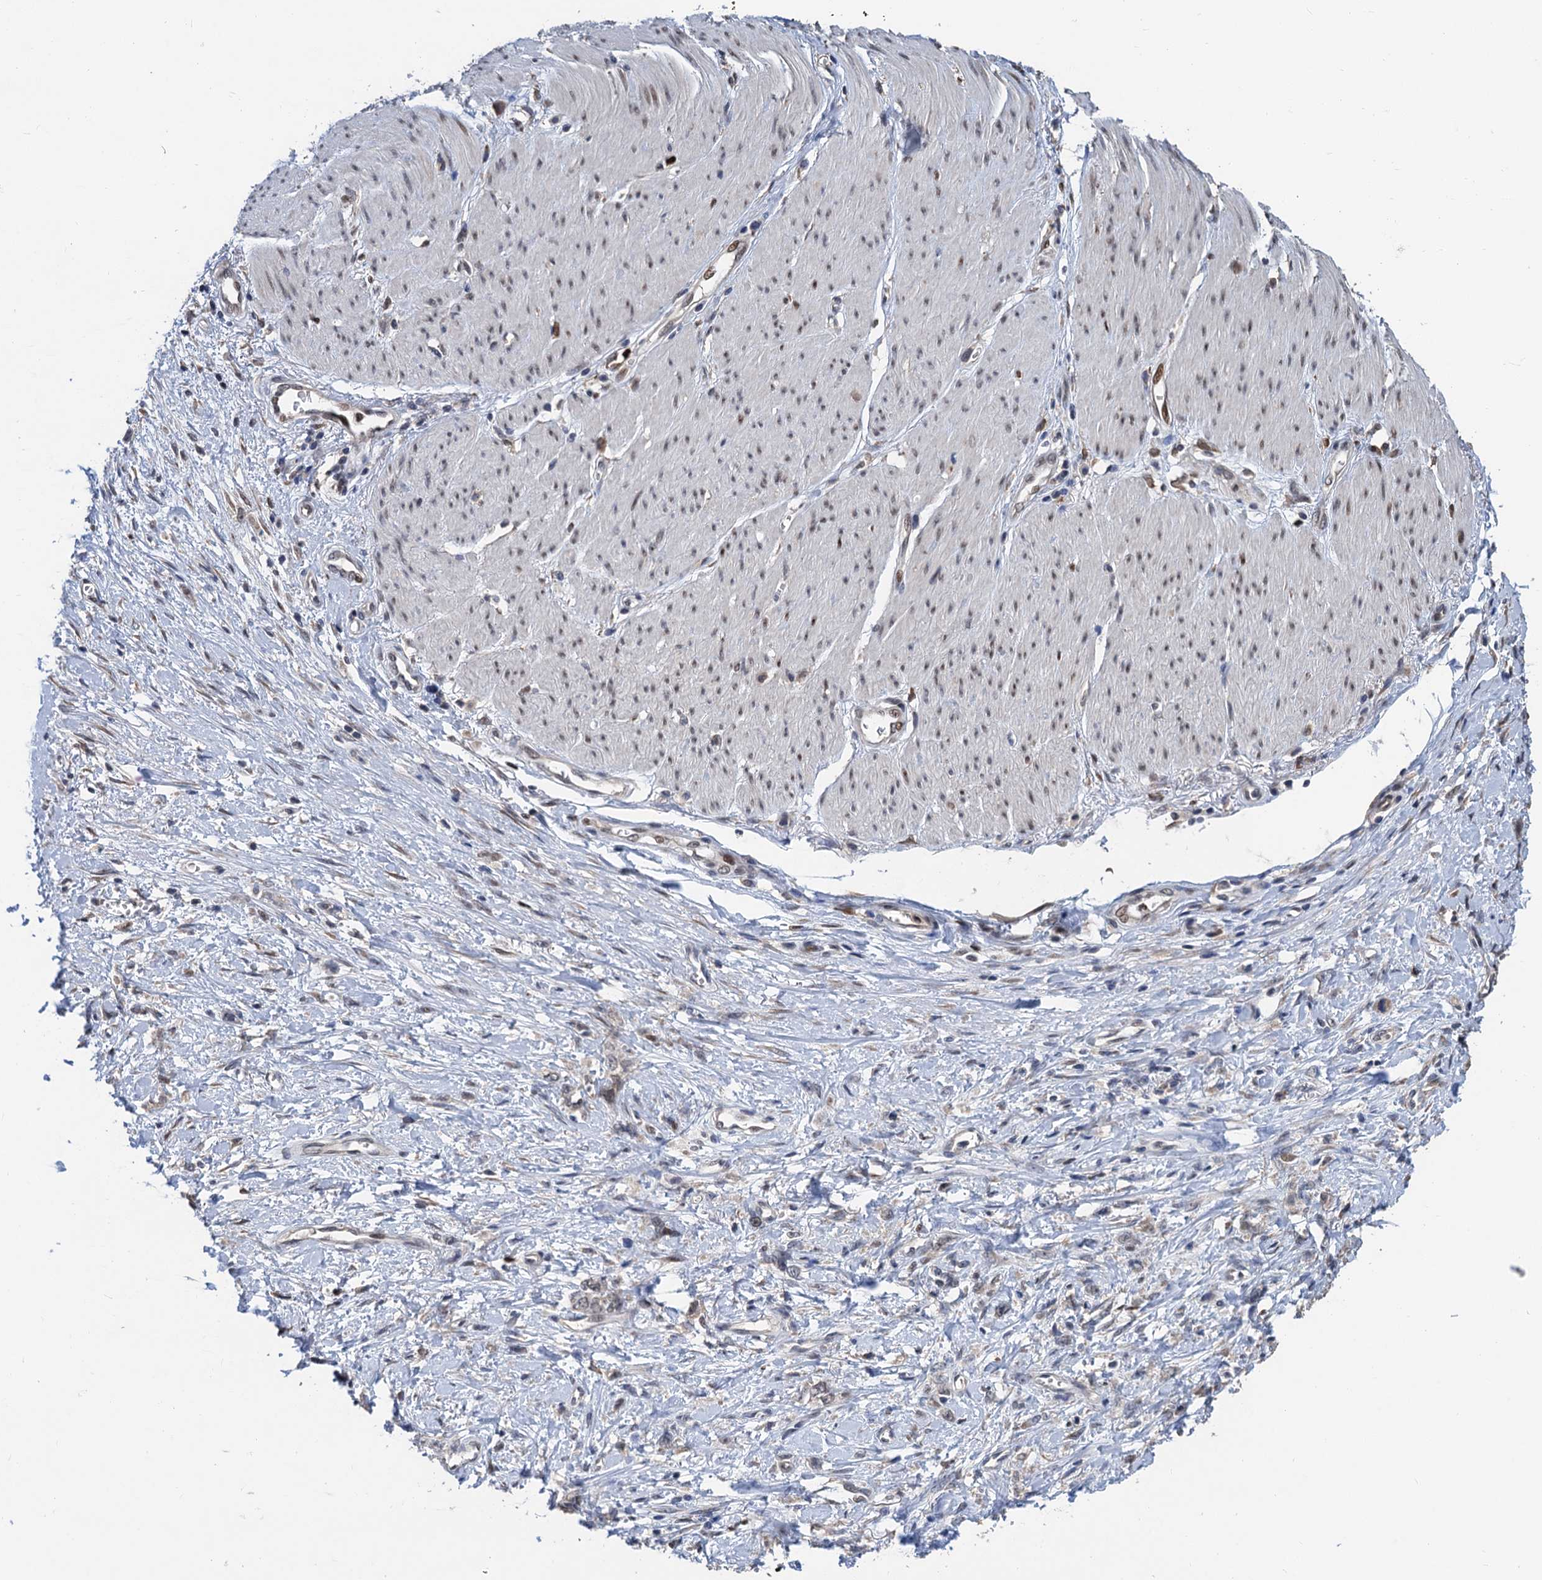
{"staining": {"intensity": "weak", "quantity": "25%-75%", "location": "cytoplasmic/membranous,nuclear"}, "tissue": "stomach cancer", "cell_type": "Tumor cells", "image_type": "cancer", "snomed": [{"axis": "morphology", "description": "Adenocarcinoma, NOS"}, {"axis": "topography", "description": "Stomach"}], "caption": "Immunohistochemical staining of human stomach cancer (adenocarcinoma) demonstrates weak cytoplasmic/membranous and nuclear protein staining in approximately 25%-75% of tumor cells.", "gene": "TSEN34", "patient": {"sex": "female", "age": 76}}